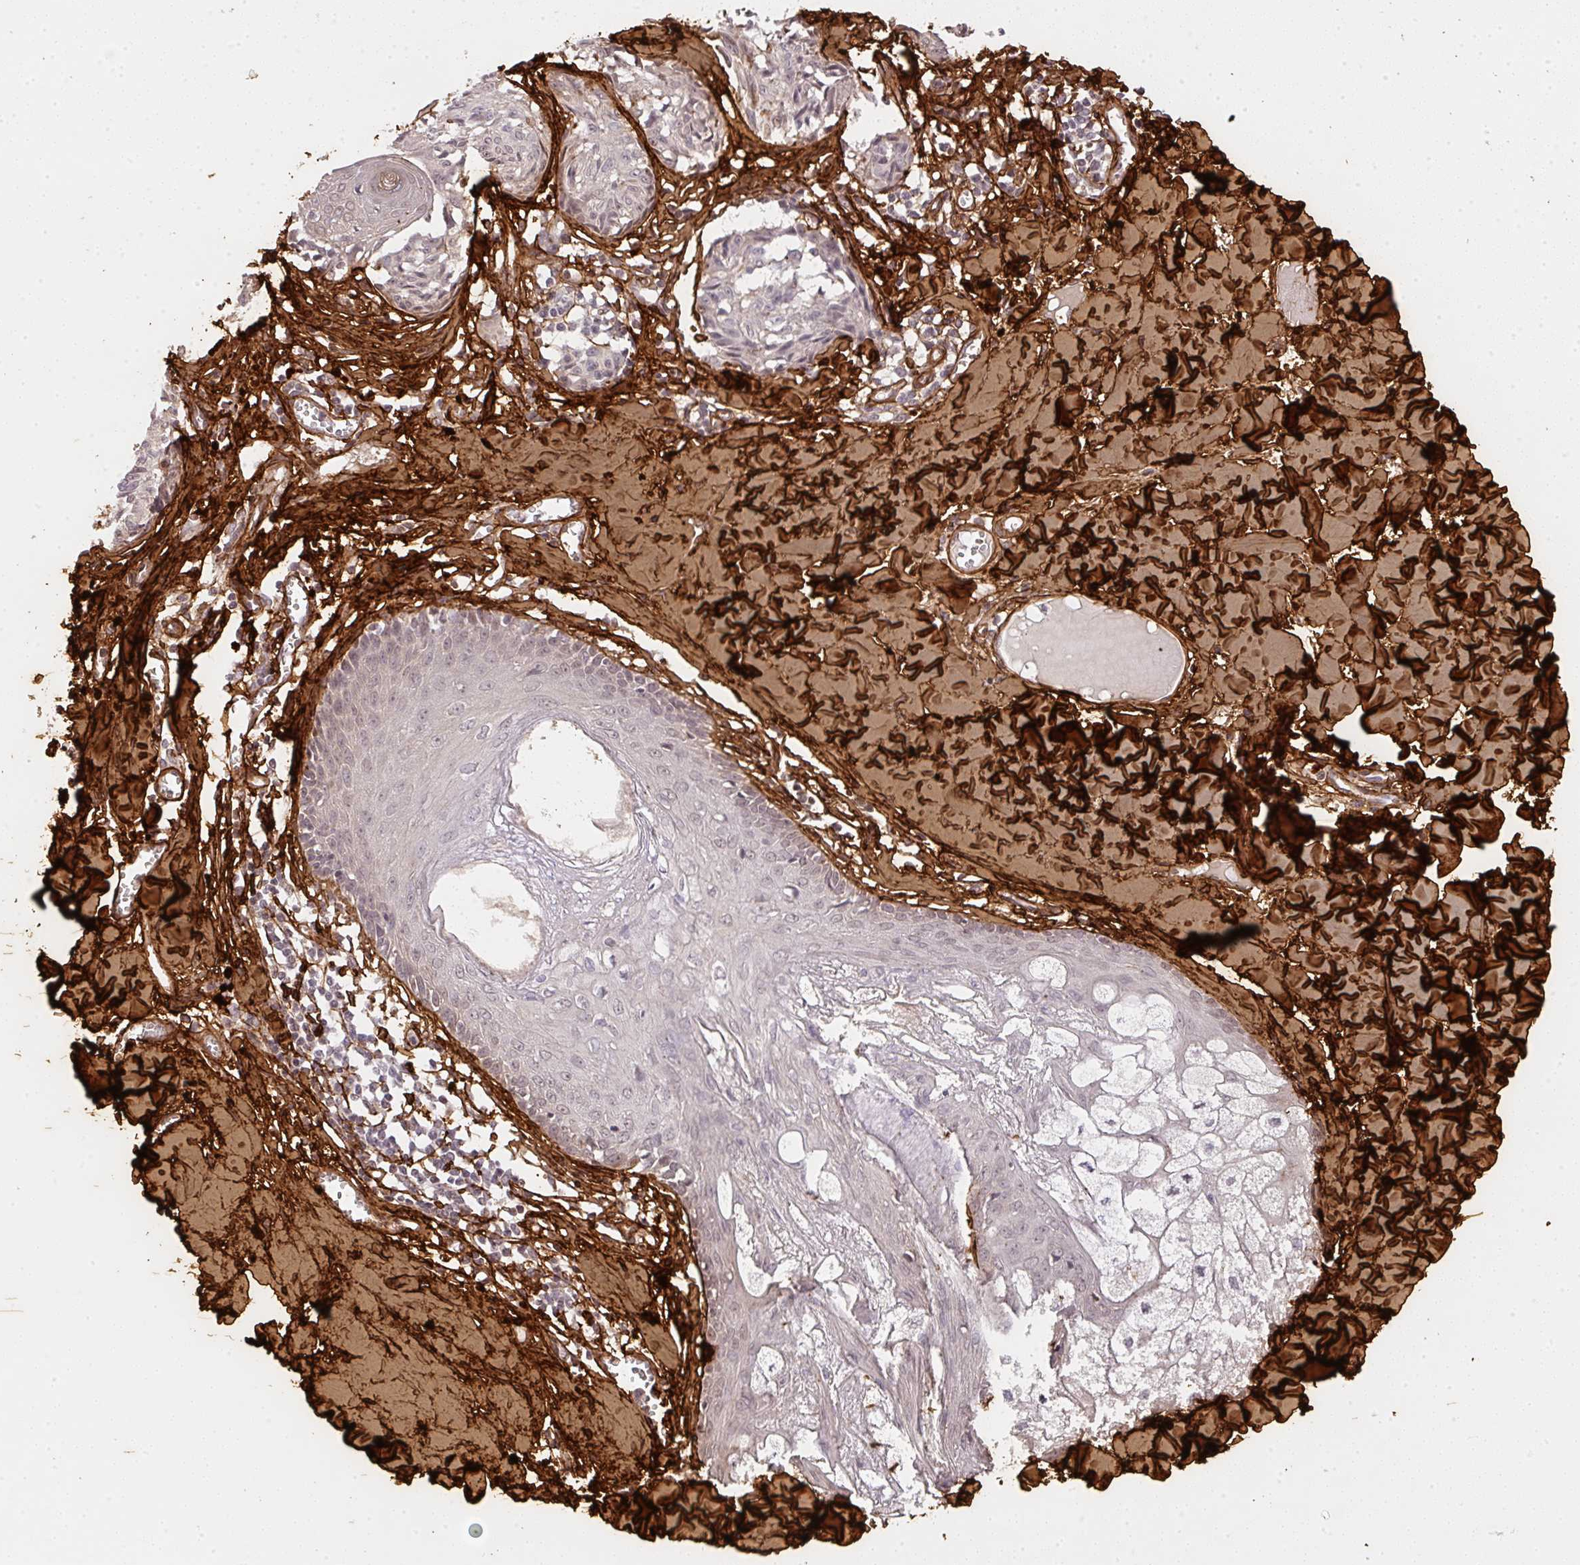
{"staining": {"intensity": "negative", "quantity": "none", "location": "none"}, "tissue": "melanoma", "cell_type": "Tumor cells", "image_type": "cancer", "snomed": [{"axis": "morphology", "description": "Malignant melanoma, NOS"}, {"axis": "topography", "description": "Skin"}], "caption": "Immunohistochemistry image of malignant melanoma stained for a protein (brown), which demonstrates no staining in tumor cells.", "gene": "COL3A1", "patient": {"sex": "female", "age": 43}}